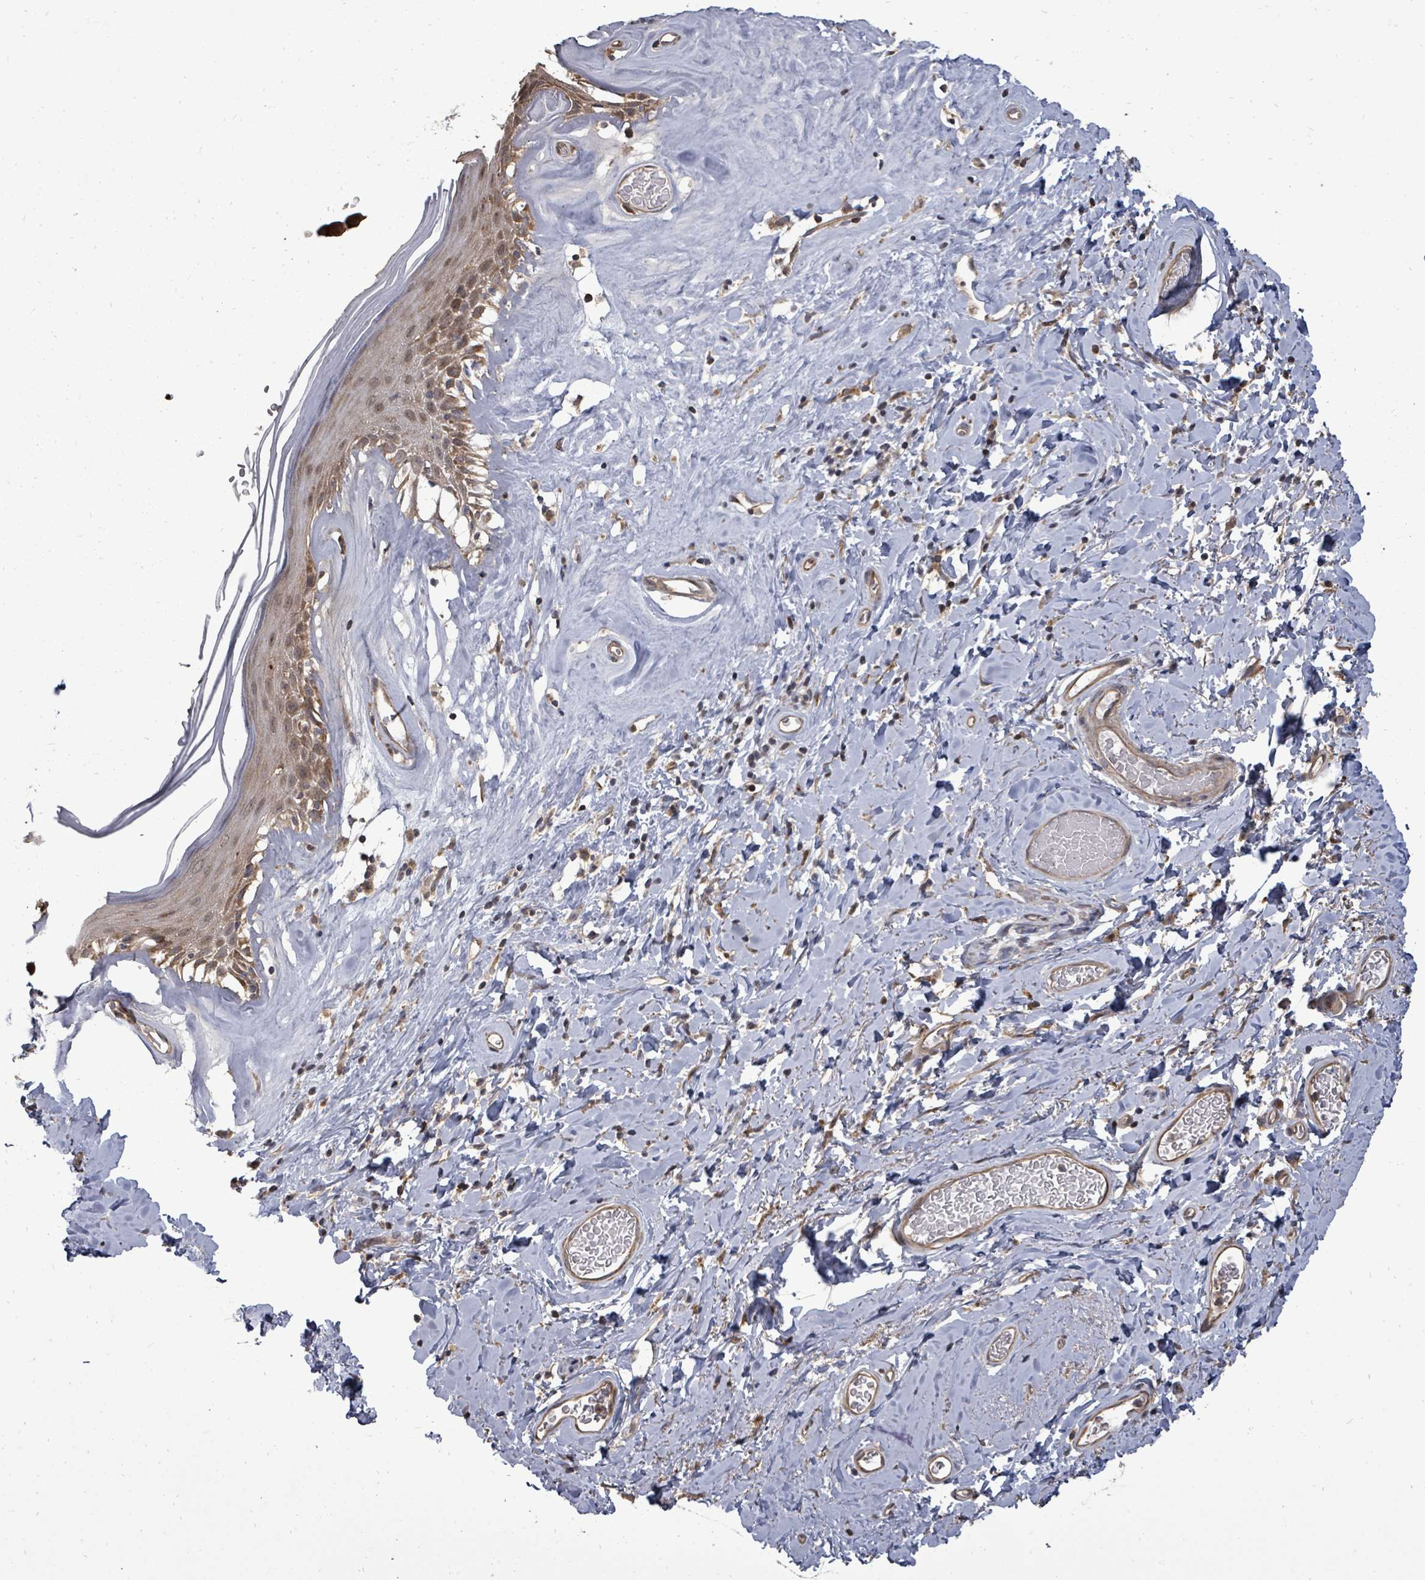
{"staining": {"intensity": "moderate", "quantity": "25%-75%", "location": "cytoplasmic/membranous"}, "tissue": "skin", "cell_type": "Epidermal cells", "image_type": "normal", "snomed": [{"axis": "morphology", "description": "Normal tissue, NOS"}, {"axis": "morphology", "description": "Inflammation, NOS"}, {"axis": "topography", "description": "Vulva"}], "caption": "Protein expression analysis of normal skin exhibits moderate cytoplasmic/membranous staining in approximately 25%-75% of epidermal cells. (DAB = brown stain, brightfield microscopy at high magnification).", "gene": "EIF3CL", "patient": {"sex": "female", "age": 86}}